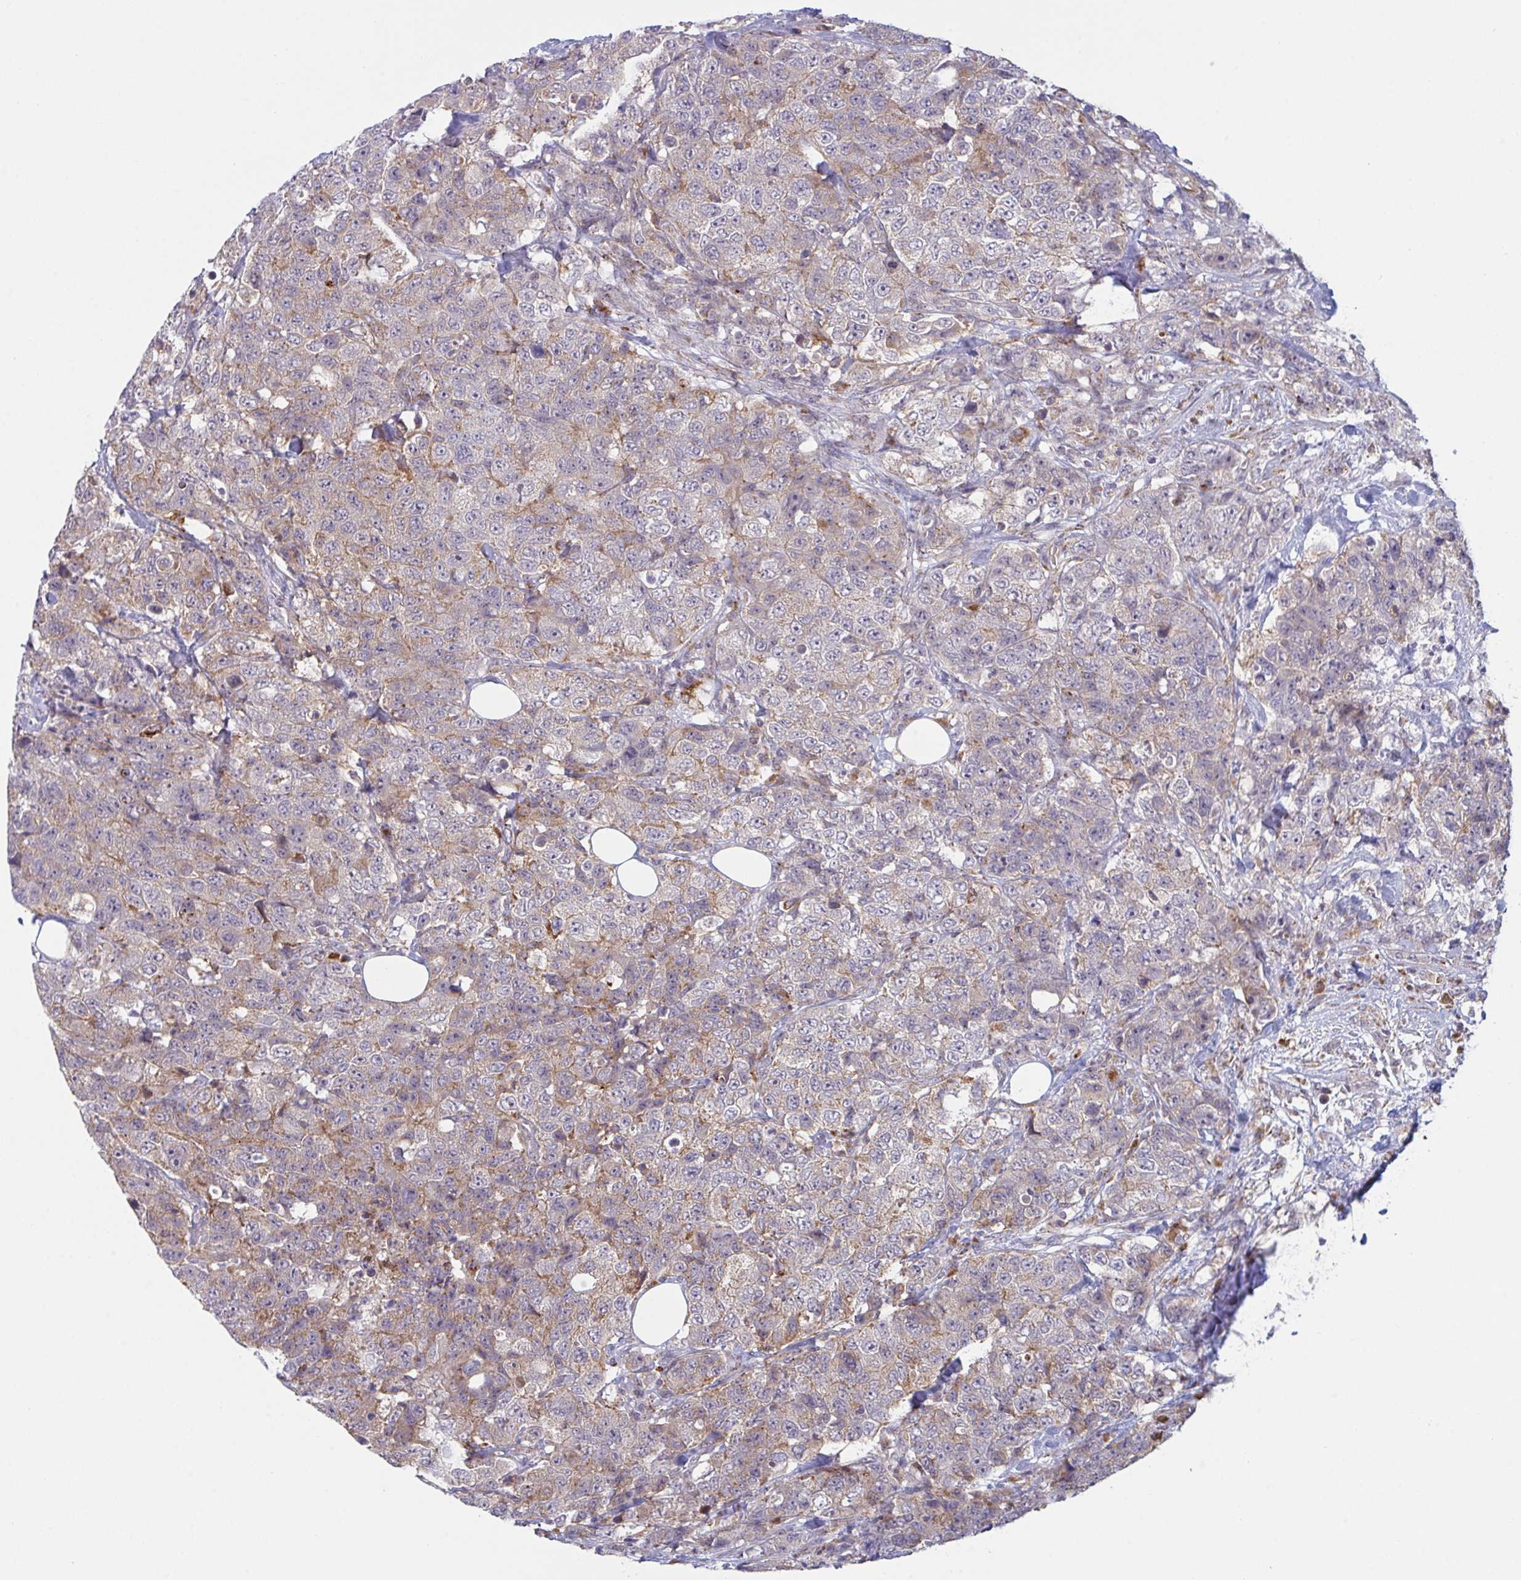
{"staining": {"intensity": "weak", "quantity": "<25%", "location": "cytoplasmic/membranous"}, "tissue": "urothelial cancer", "cell_type": "Tumor cells", "image_type": "cancer", "snomed": [{"axis": "morphology", "description": "Urothelial carcinoma, High grade"}, {"axis": "topography", "description": "Urinary bladder"}], "caption": "Protein analysis of urothelial cancer displays no significant expression in tumor cells.", "gene": "XAF1", "patient": {"sex": "female", "age": 78}}